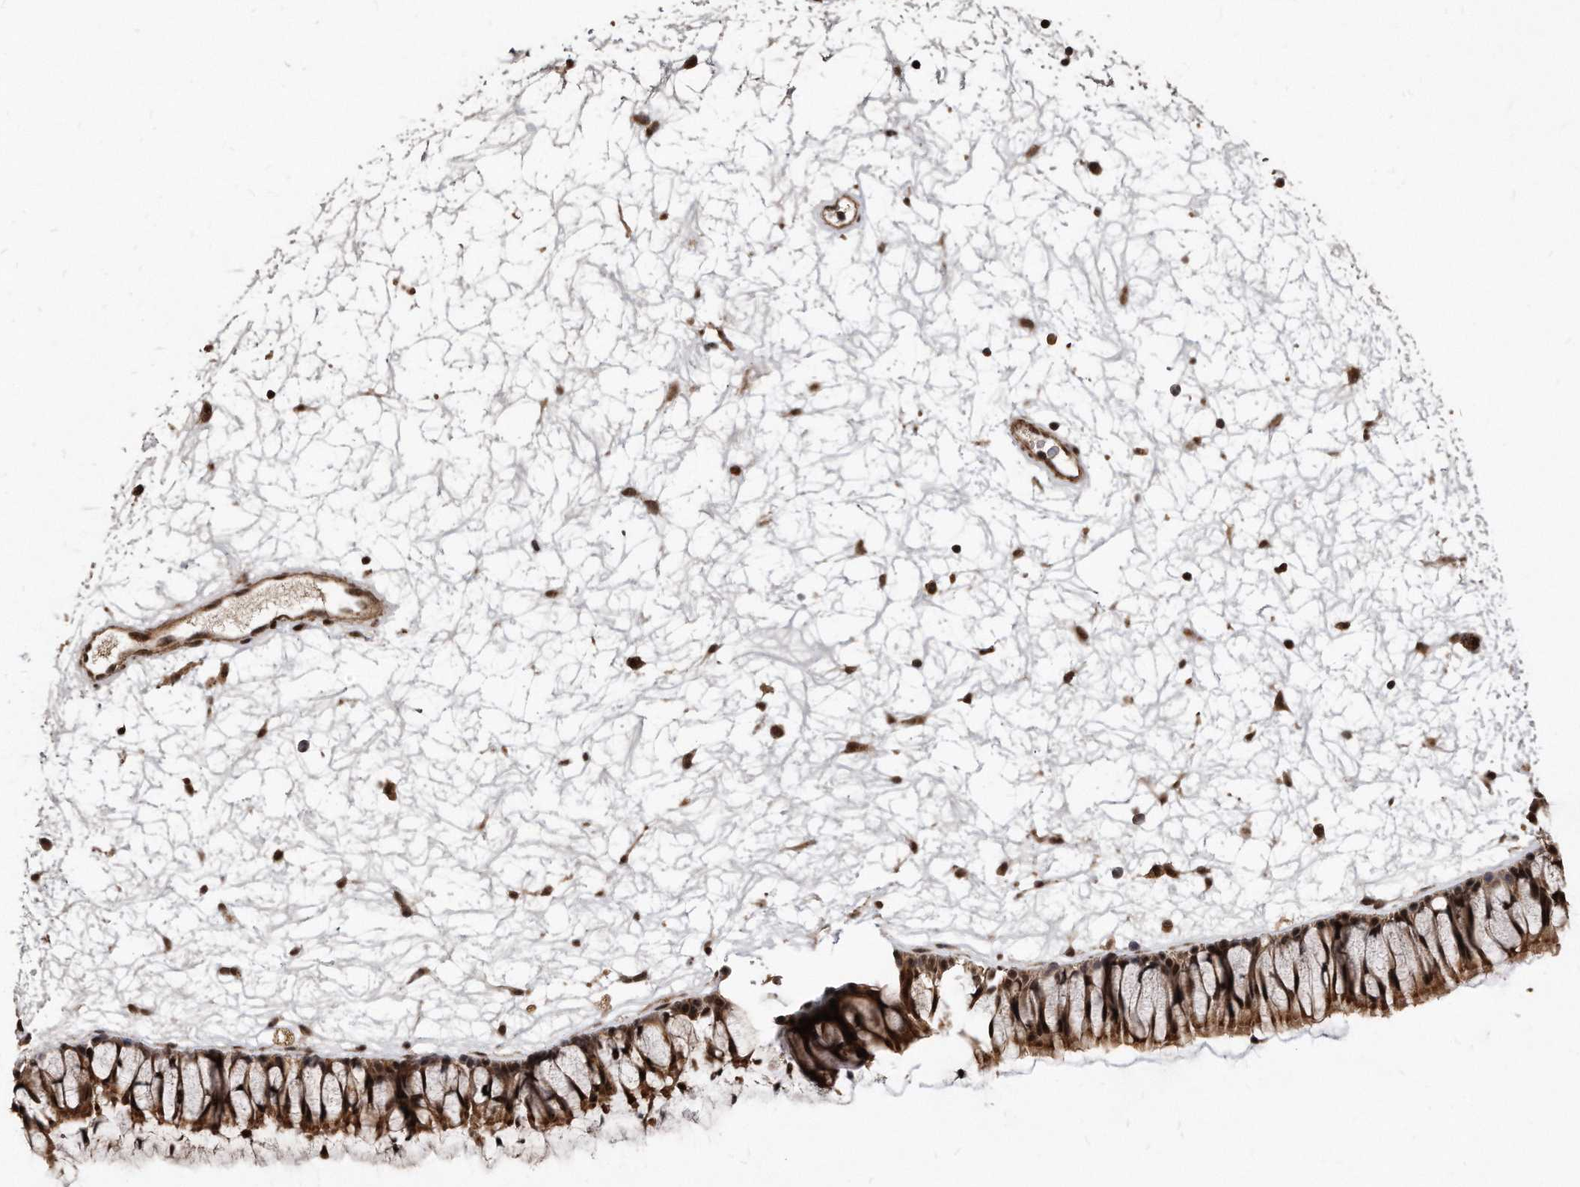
{"staining": {"intensity": "strong", "quantity": "25%-75%", "location": "cytoplasmic/membranous,nuclear"}, "tissue": "nasopharynx", "cell_type": "Respiratory epithelial cells", "image_type": "normal", "snomed": [{"axis": "morphology", "description": "Normal tissue, NOS"}, {"axis": "topography", "description": "Nasopharynx"}], "caption": "Nasopharynx stained for a protein (brown) exhibits strong cytoplasmic/membranous,nuclear positive staining in about 25%-75% of respiratory epithelial cells.", "gene": "DUSP22", "patient": {"sex": "male", "age": 64}}